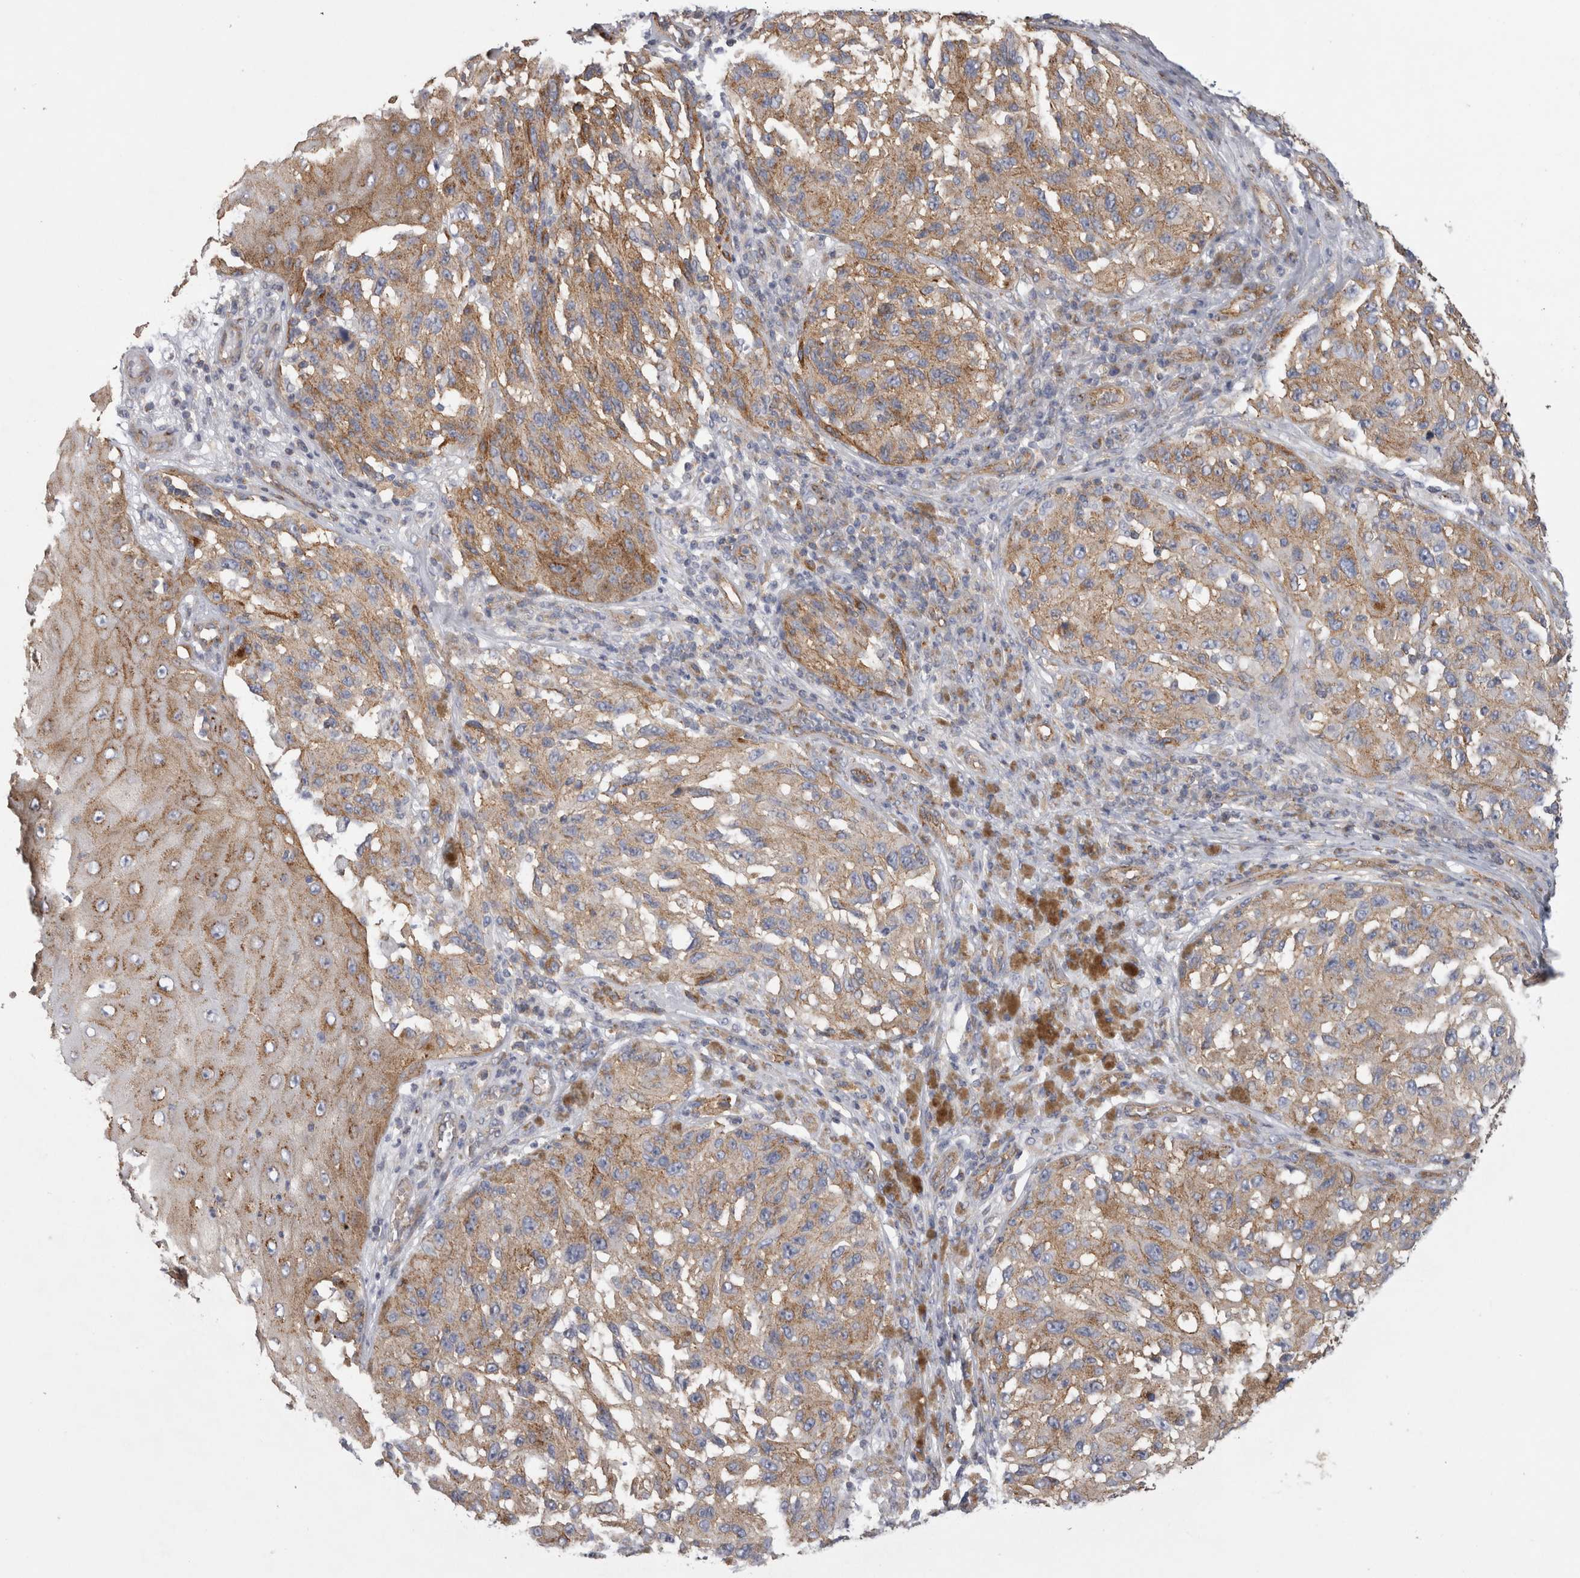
{"staining": {"intensity": "moderate", "quantity": ">75%", "location": "cytoplasmic/membranous"}, "tissue": "melanoma", "cell_type": "Tumor cells", "image_type": "cancer", "snomed": [{"axis": "morphology", "description": "Malignant melanoma, NOS"}, {"axis": "topography", "description": "Skin"}], "caption": "Immunohistochemical staining of melanoma reveals moderate cytoplasmic/membranous protein staining in approximately >75% of tumor cells.", "gene": "ATXN3", "patient": {"sex": "female", "age": 73}}